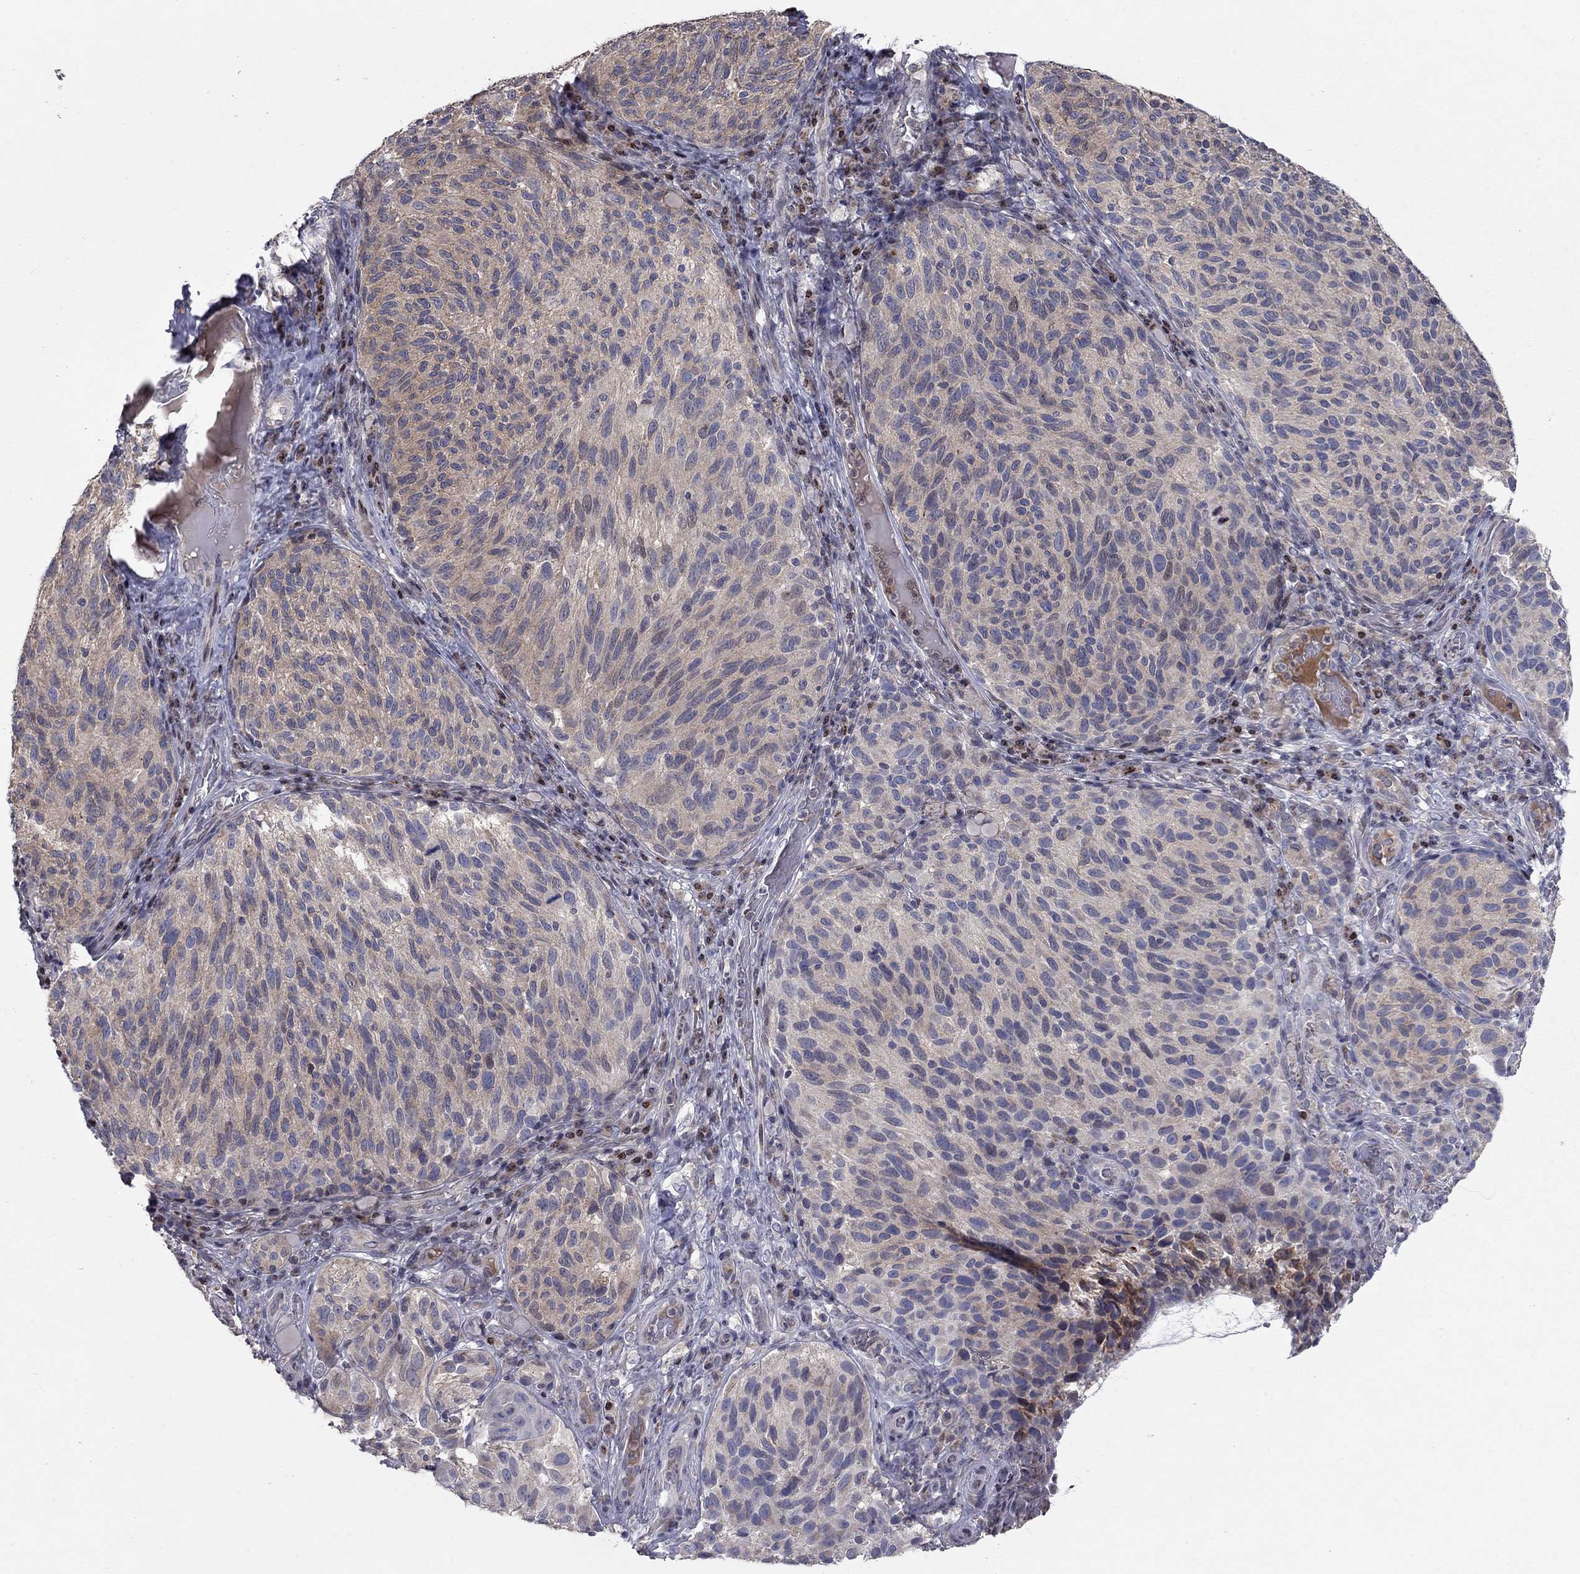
{"staining": {"intensity": "weak", "quantity": "25%-75%", "location": "cytoplasmic/membranous"}, "tissue": "melanoma", "cell_type": "Tumor cells", "image_type": "cancer", "snomed": [{"axis": "morphology", "description": "Malignant melanoma, NOS"}, {"axis": "topography", "description": "Skin"}], "caption": "Malignant melanoma stained with a brown dye shows weak cytoplasmic/membranous positive expression in approximately 25%-75% of tumor cells.", "gene": "ERN2", "patient": {"sex": "female", "age": 73}}